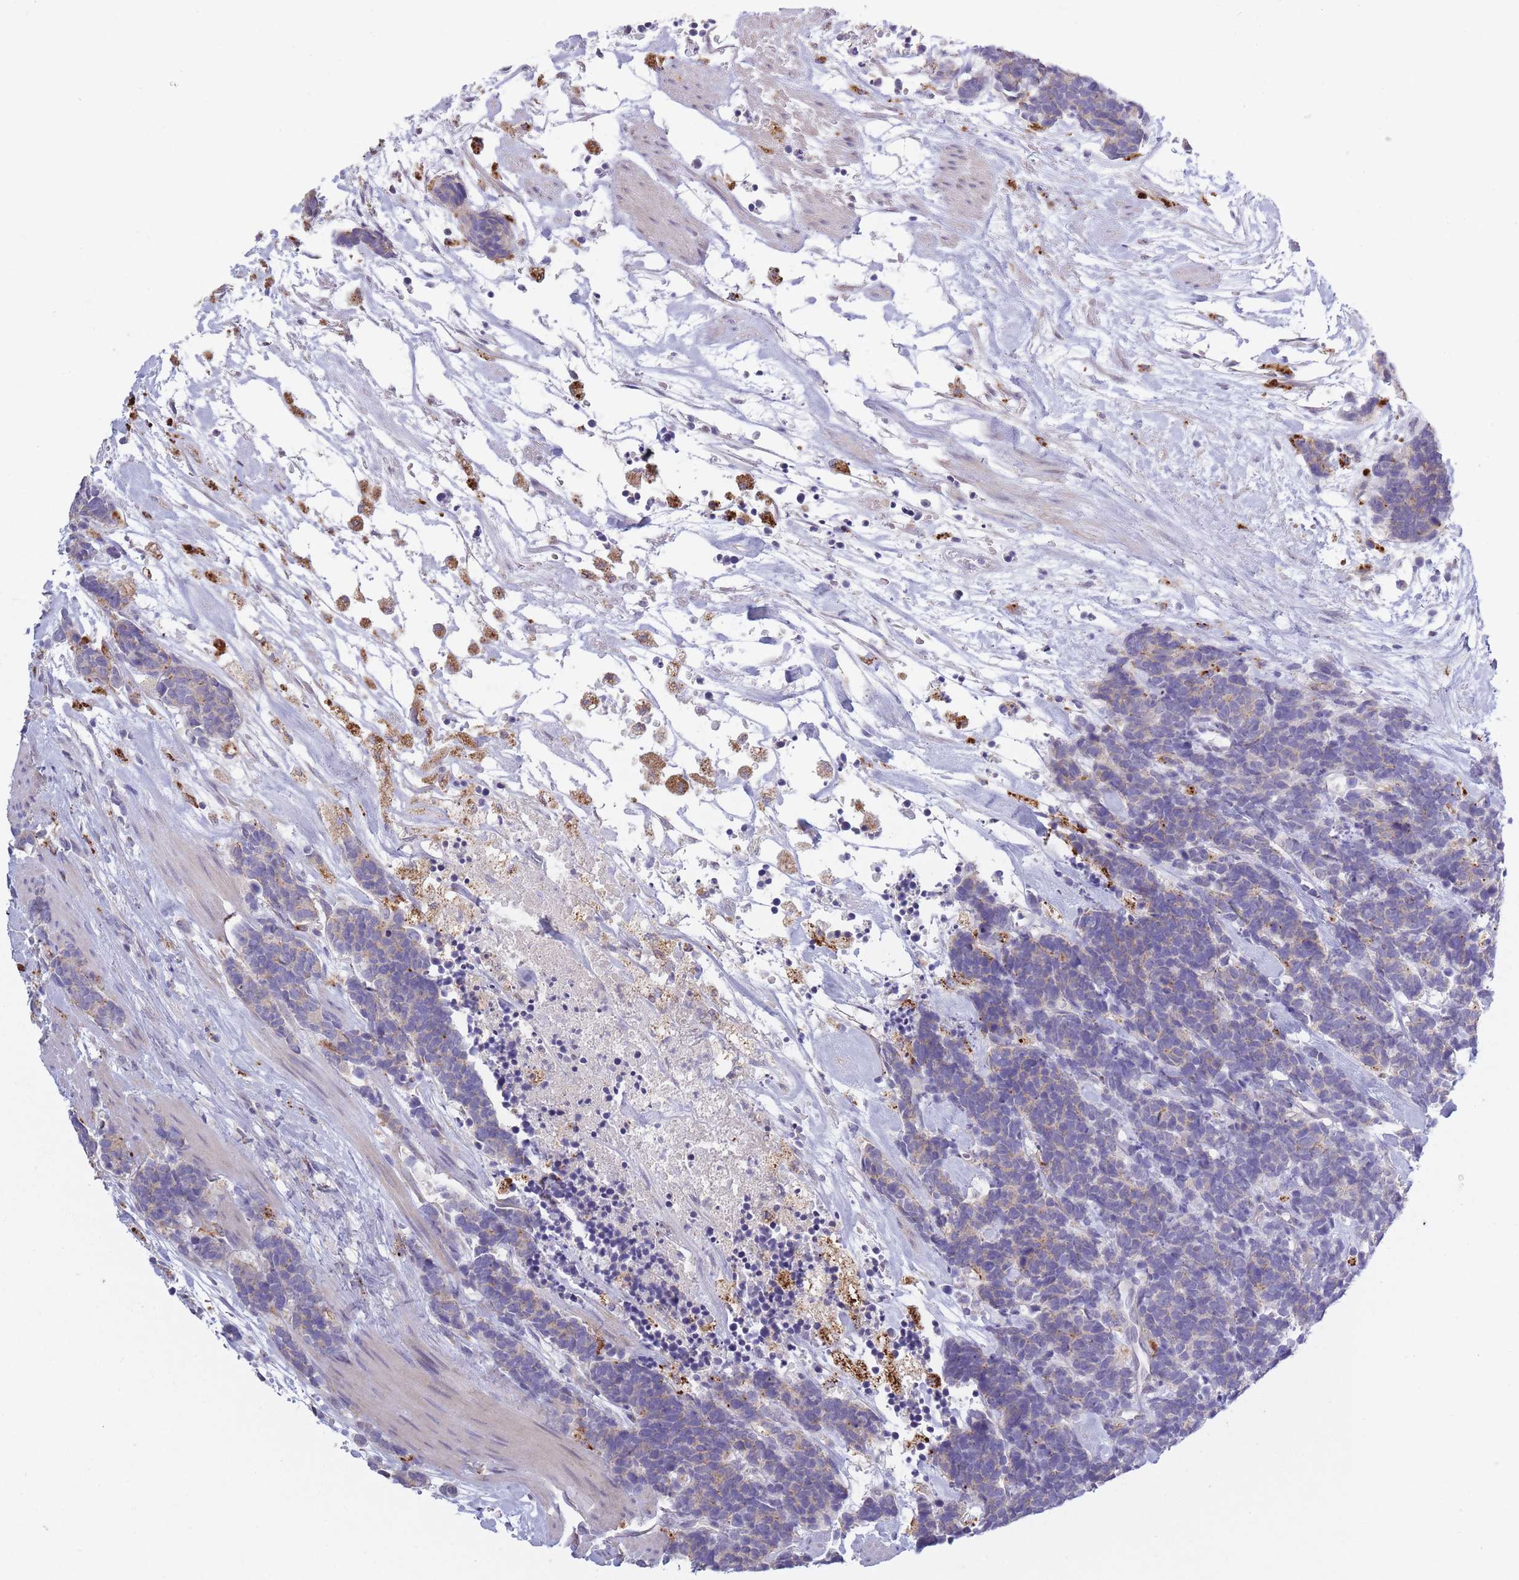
{"staining": {"intensity": "weak", "quantity": "<25%", "location": "cytoplasmic/membranous"}, "tissue": "carcinoid", "cell_type": "Tumor cells", "image_type": "cancer", "snomed": [{"axis": "morphology", "description": "Carcinoma, NOS"}, {"axis": "morphology", "description": "Carcinoid, malignant, NOS"}, {"axis": "topography", "description": "Prostate"}], "caption": "An immunohistochemistry (IHC) photomicrograph of carcinoma is shown. There is no staining in tumor cells of carcinoma.", "gene": "TRIM61", "patient": {"sex": "male", "age": 57}}